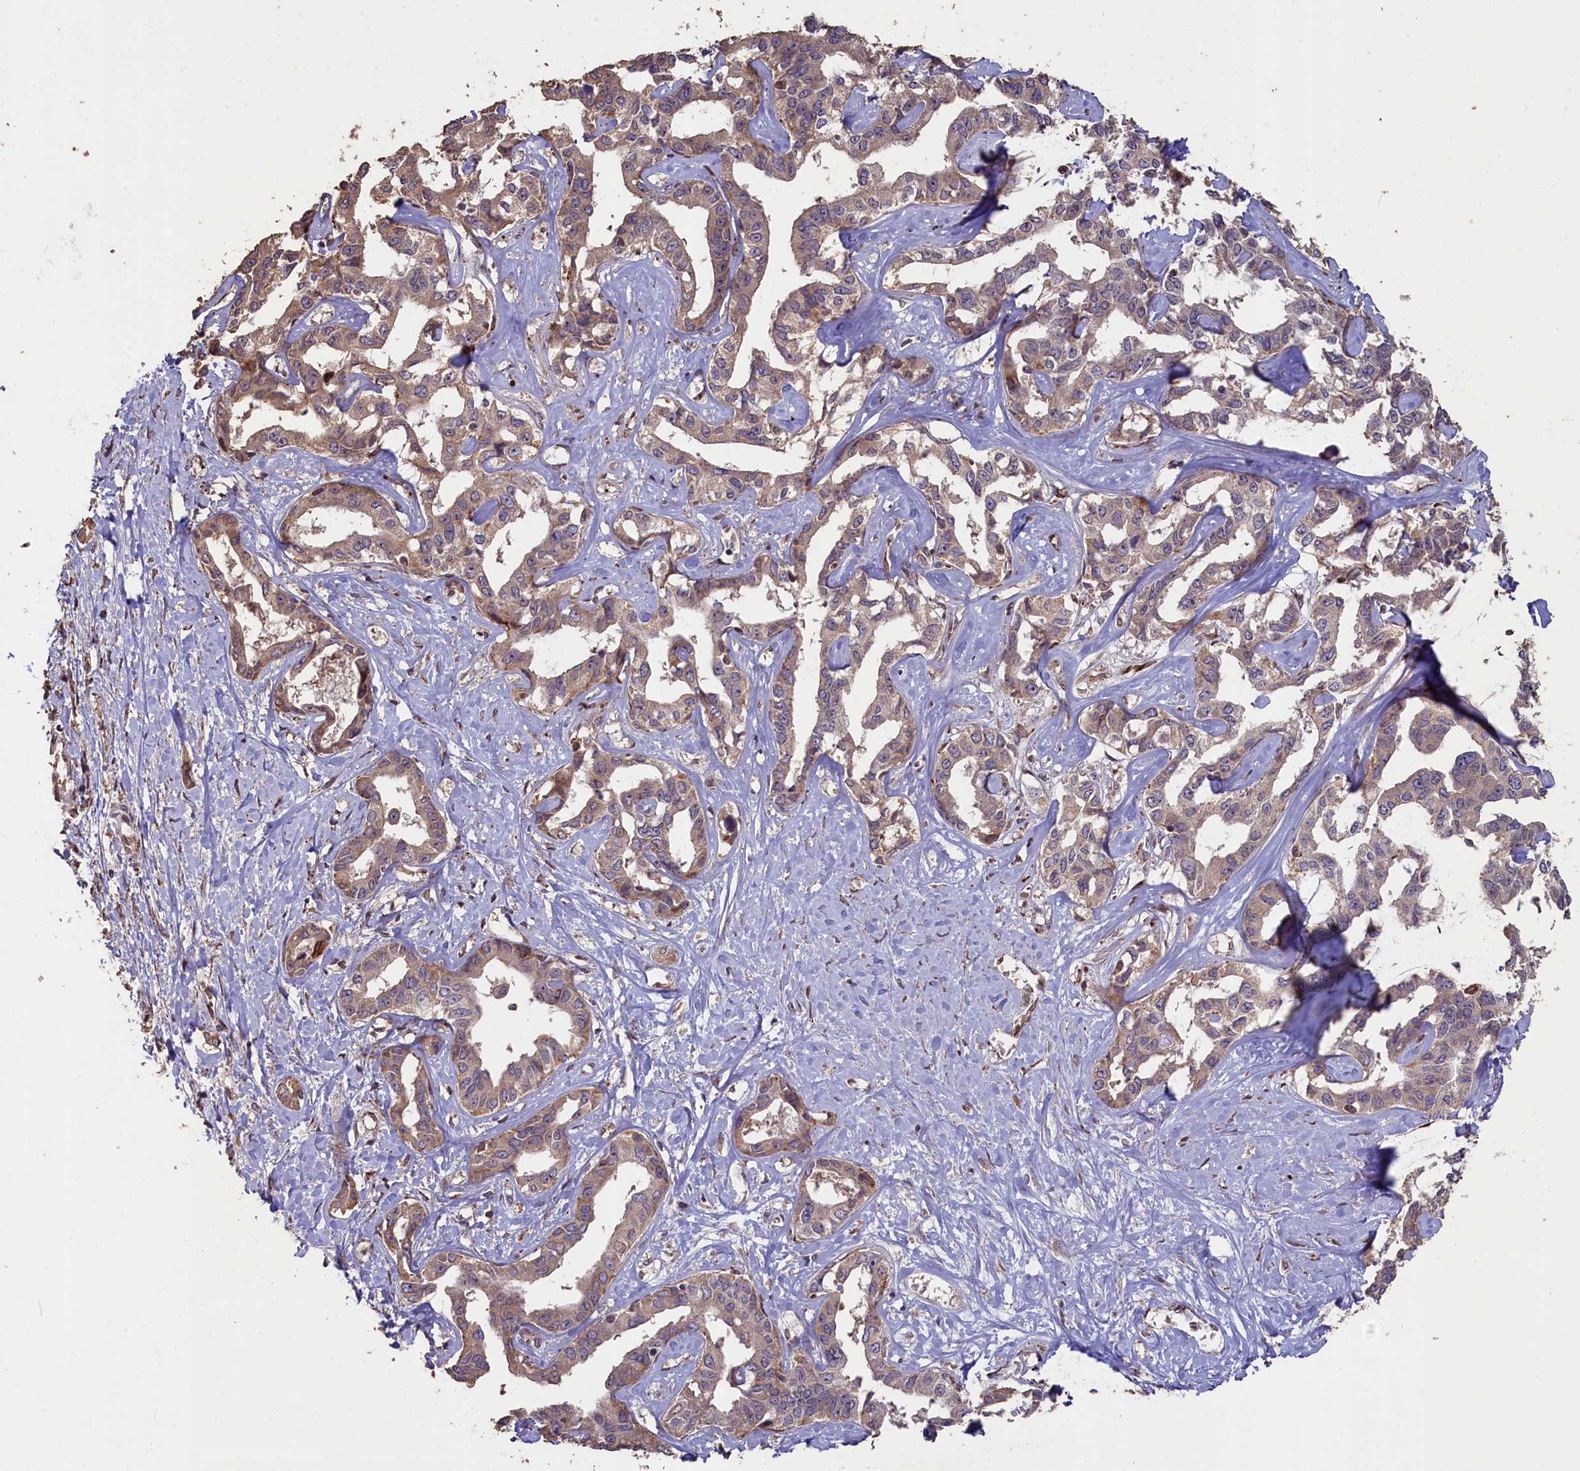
{"staining": {"intensity": "weak", "quantity": "25%-75%", "location": "cytoplasmic/membranous"}, "tissue": "liver cancer", "cell_type": "Tumor cells", "image_type": "cancer", "snomed": [{"axis": "morphology", "description": "Cholangiocarcinoma"}, {"axis": "topography", "description": "Liver"}], "caption": "Immunohistochemical staining of human liver cancer (cholangiocarcinoma) demonstrates low levels of weak cytoplasmic/membranous positivity in about 25%-75% of tumor cells.", "gene": "SLC38A7", "patient": {"sex": "male", "age": 59}}